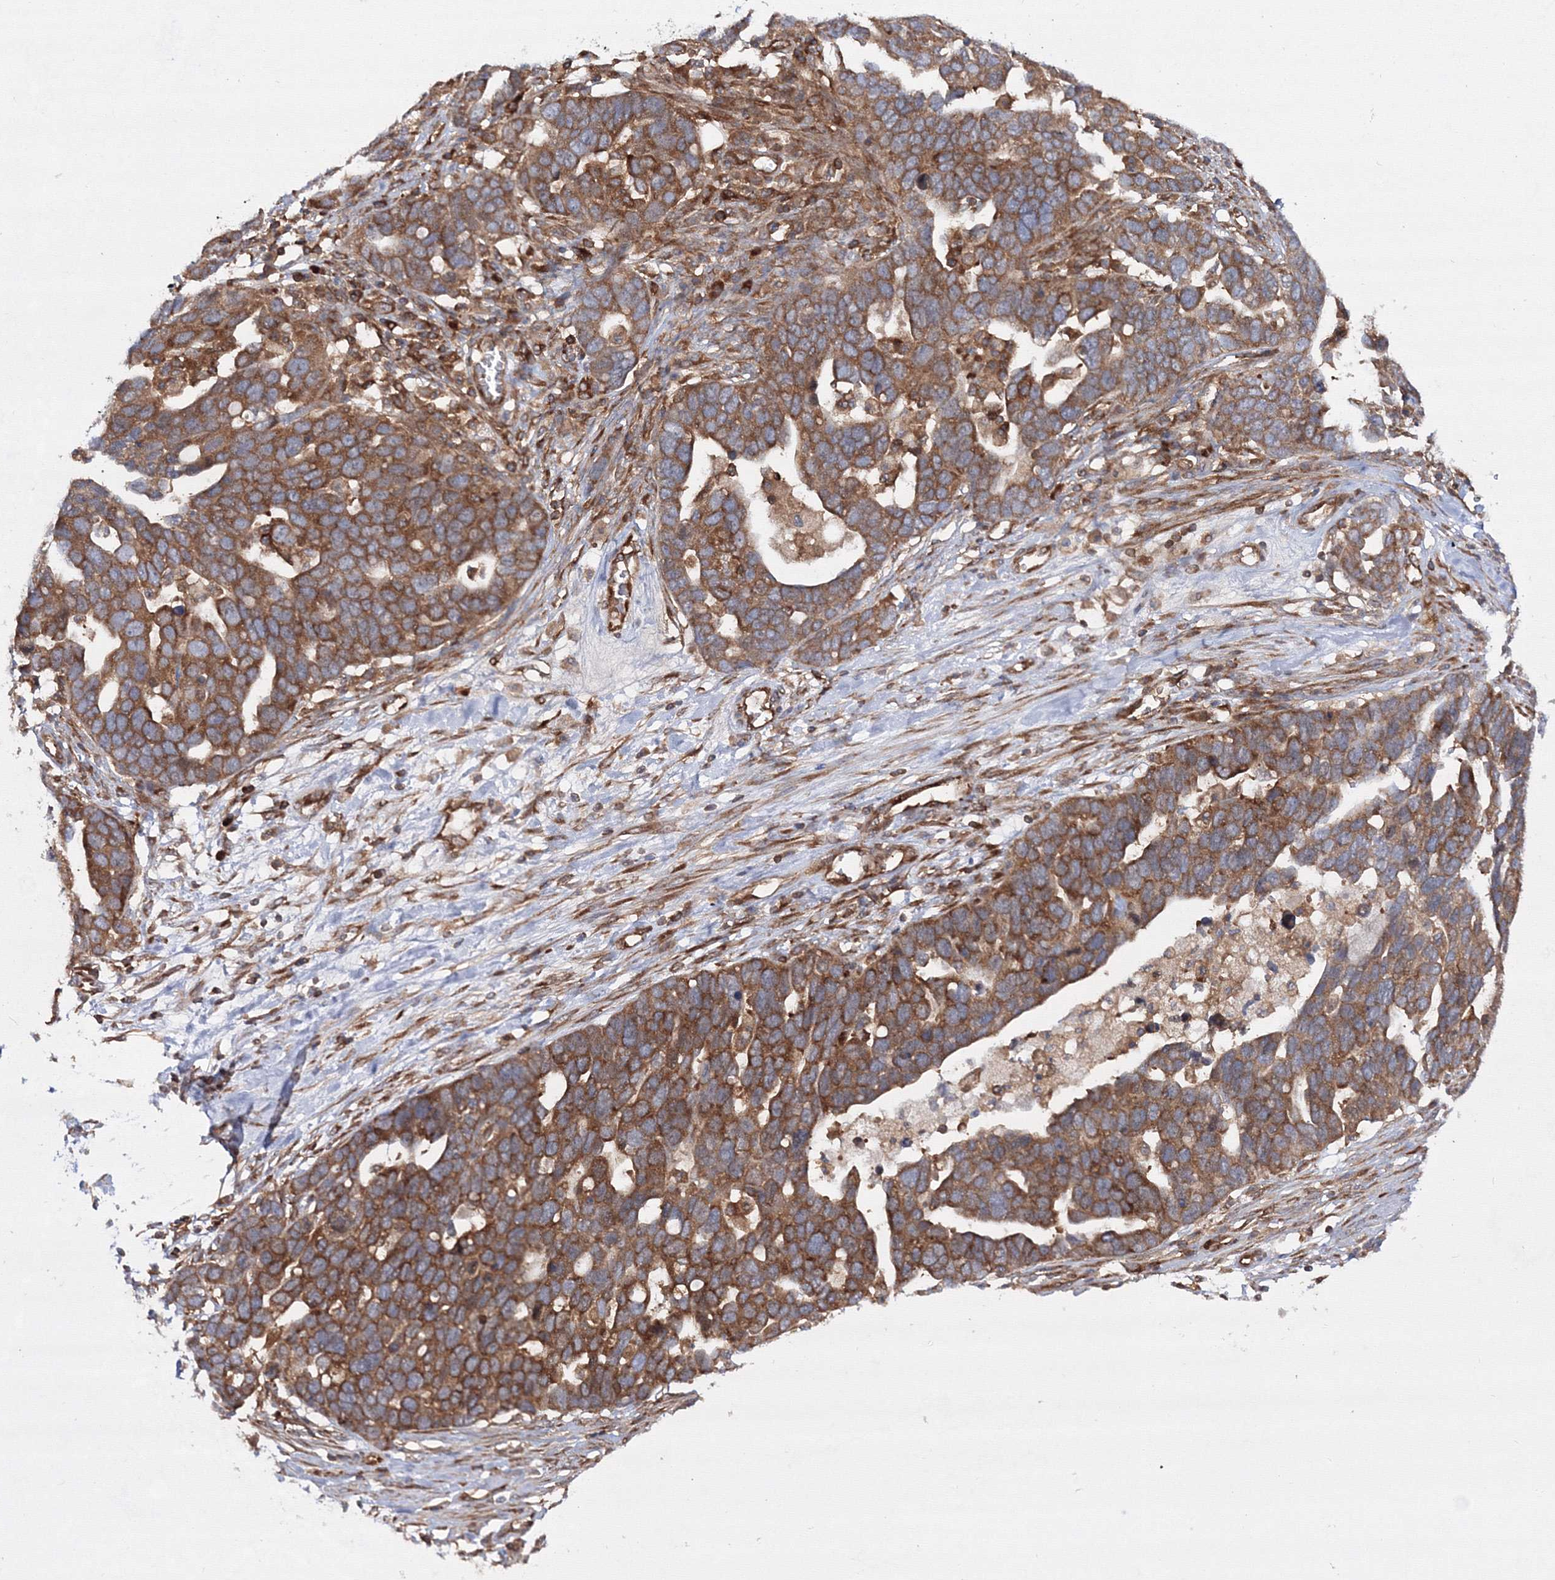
{"staining": {"intensity": "moderate", "quantity": ">75%", "location": "cytoplasmic/membranous"}, "tissue": "ovarian cancer", "cell_type": "Tumor cells", "image_type": "cancer", "snomed": [{"axis": "morphology", "description": "Cystadenocarcinoma, serous, NOS"}, {"axis": "topography", "description": "Ovary"}], "caption": "A brown stain labels moderate cytoplasmic/membranous staining of a protein in ovarian cancer tumor cells.", "gene": "HARS1", "patient": {"sex": "female", "age": 54}}